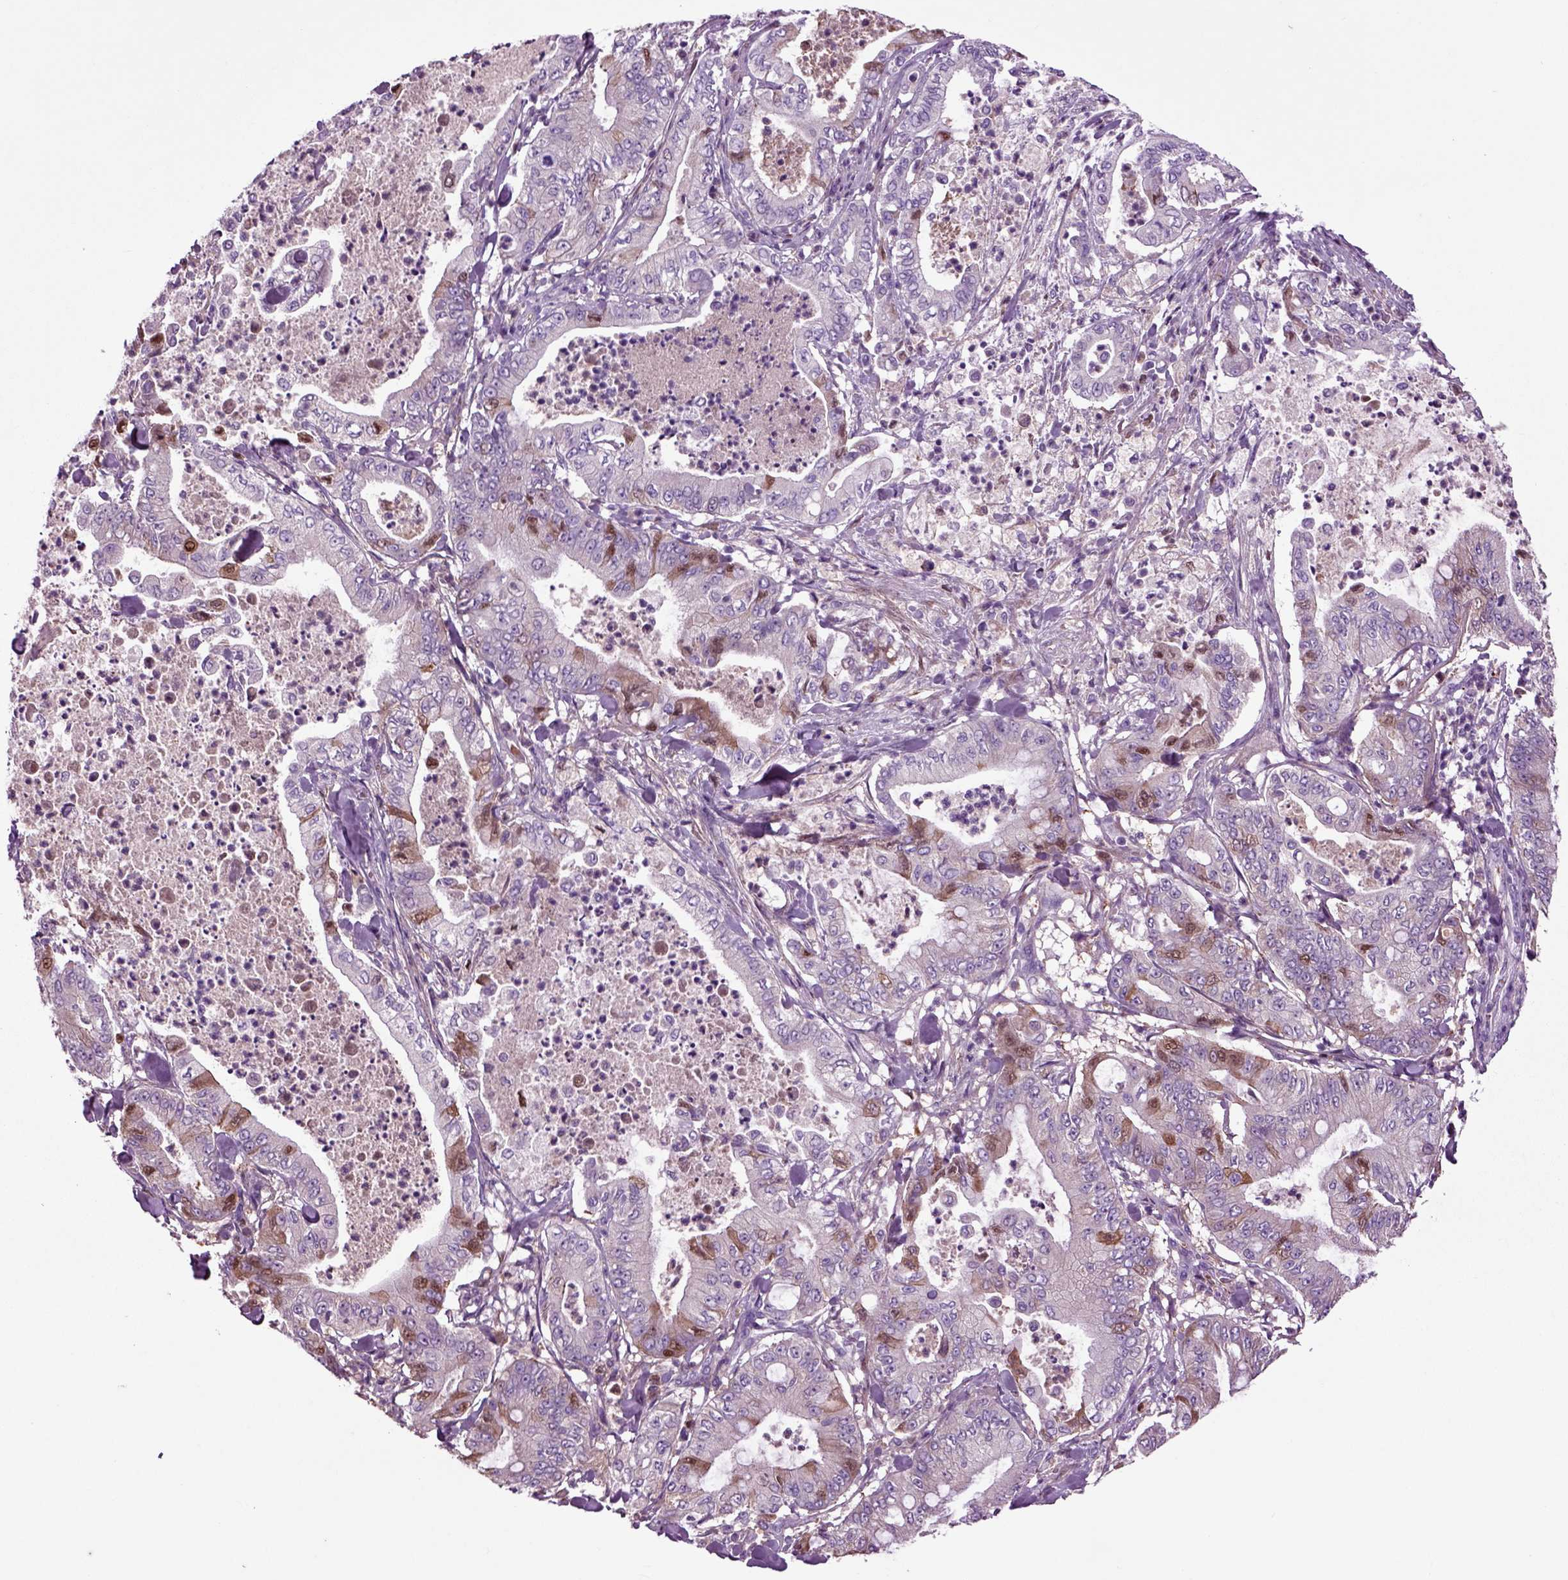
{"staining": {"intensity": "moderate", "quantity": "<25%", "location": "cytoplasmic/membranous"}, "tissue": "pancreatic cancer", "cell_type": "Tumor cells", "image_type": "cancer", "snomed": [{"axis": "morphology", "description": "Adenocarcinoma, NOS"}, {"axis": "topography", "description": "Pancreas"}], "caption": "The image exhibits immunohistochemical staining of adenocarcinoma (pancreatic). There is moderate cytoplasmic/membranous positivity is appreciated in about <25% of tumor cells.", "gene": "SPON1", "patient": {"sex": "male", "age": 71}}